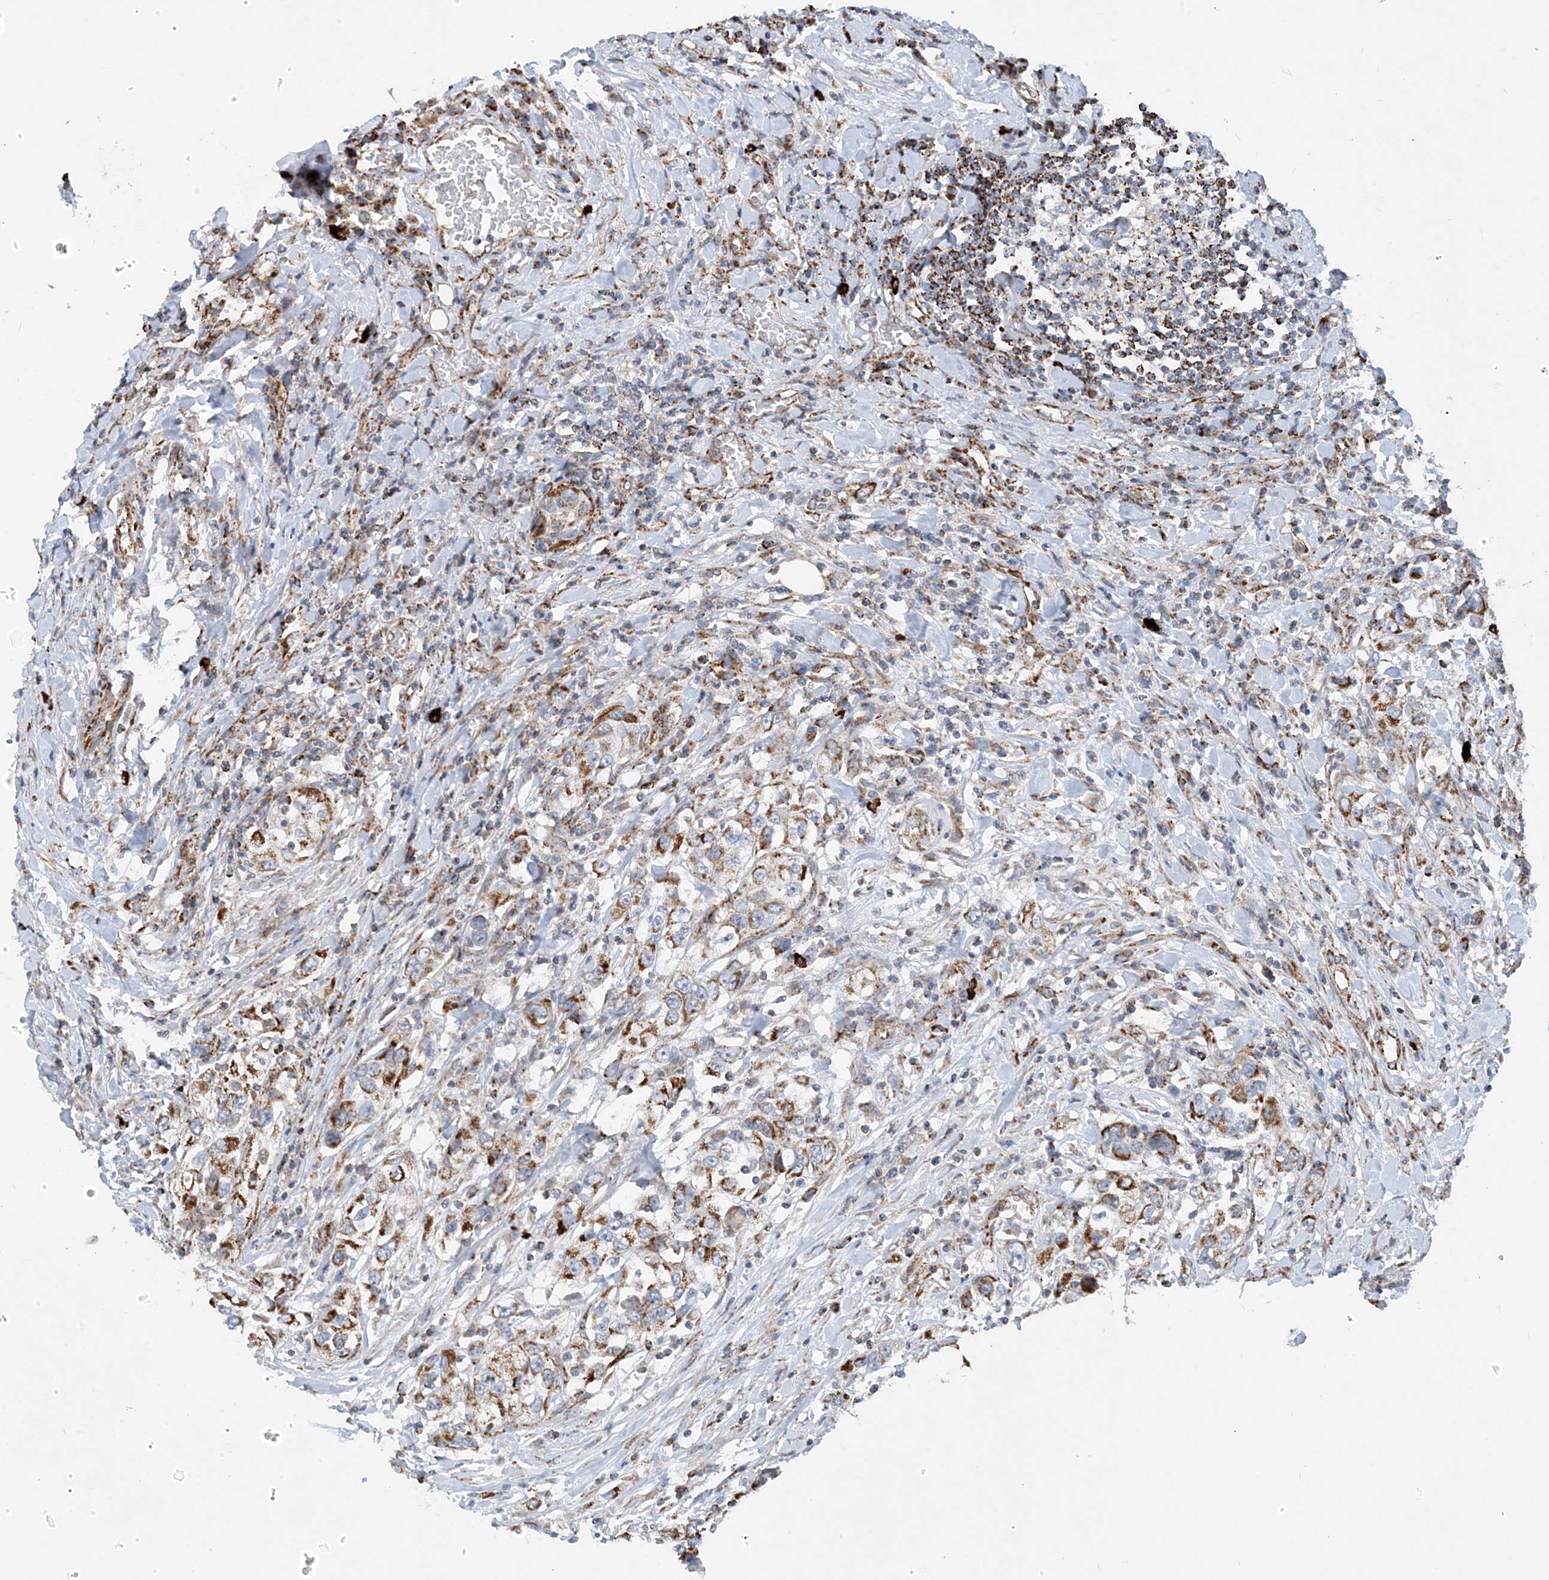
{"staining": {"intensity": "moderate", "quantity": ">75%", "location": "cytoplasmic/membranous"}, "tissue": "urothelial cancer", "cell_type": "Tumor cells", "image_type": "cancer", "snomed": [{"axis": "morphology", "description": "Urothelial carcinoma, High grade"}, {"axis": "topography", "description": "Urinary bladder"}], "caption": "Brown immunohistochemical staining in human urothelial cancer shows moderate cytoplasmic/membranous staining in approximately >75% of tumor cells.", "gene": "PCDHGA1", "patient": {"sex": "female", "age": 80}}